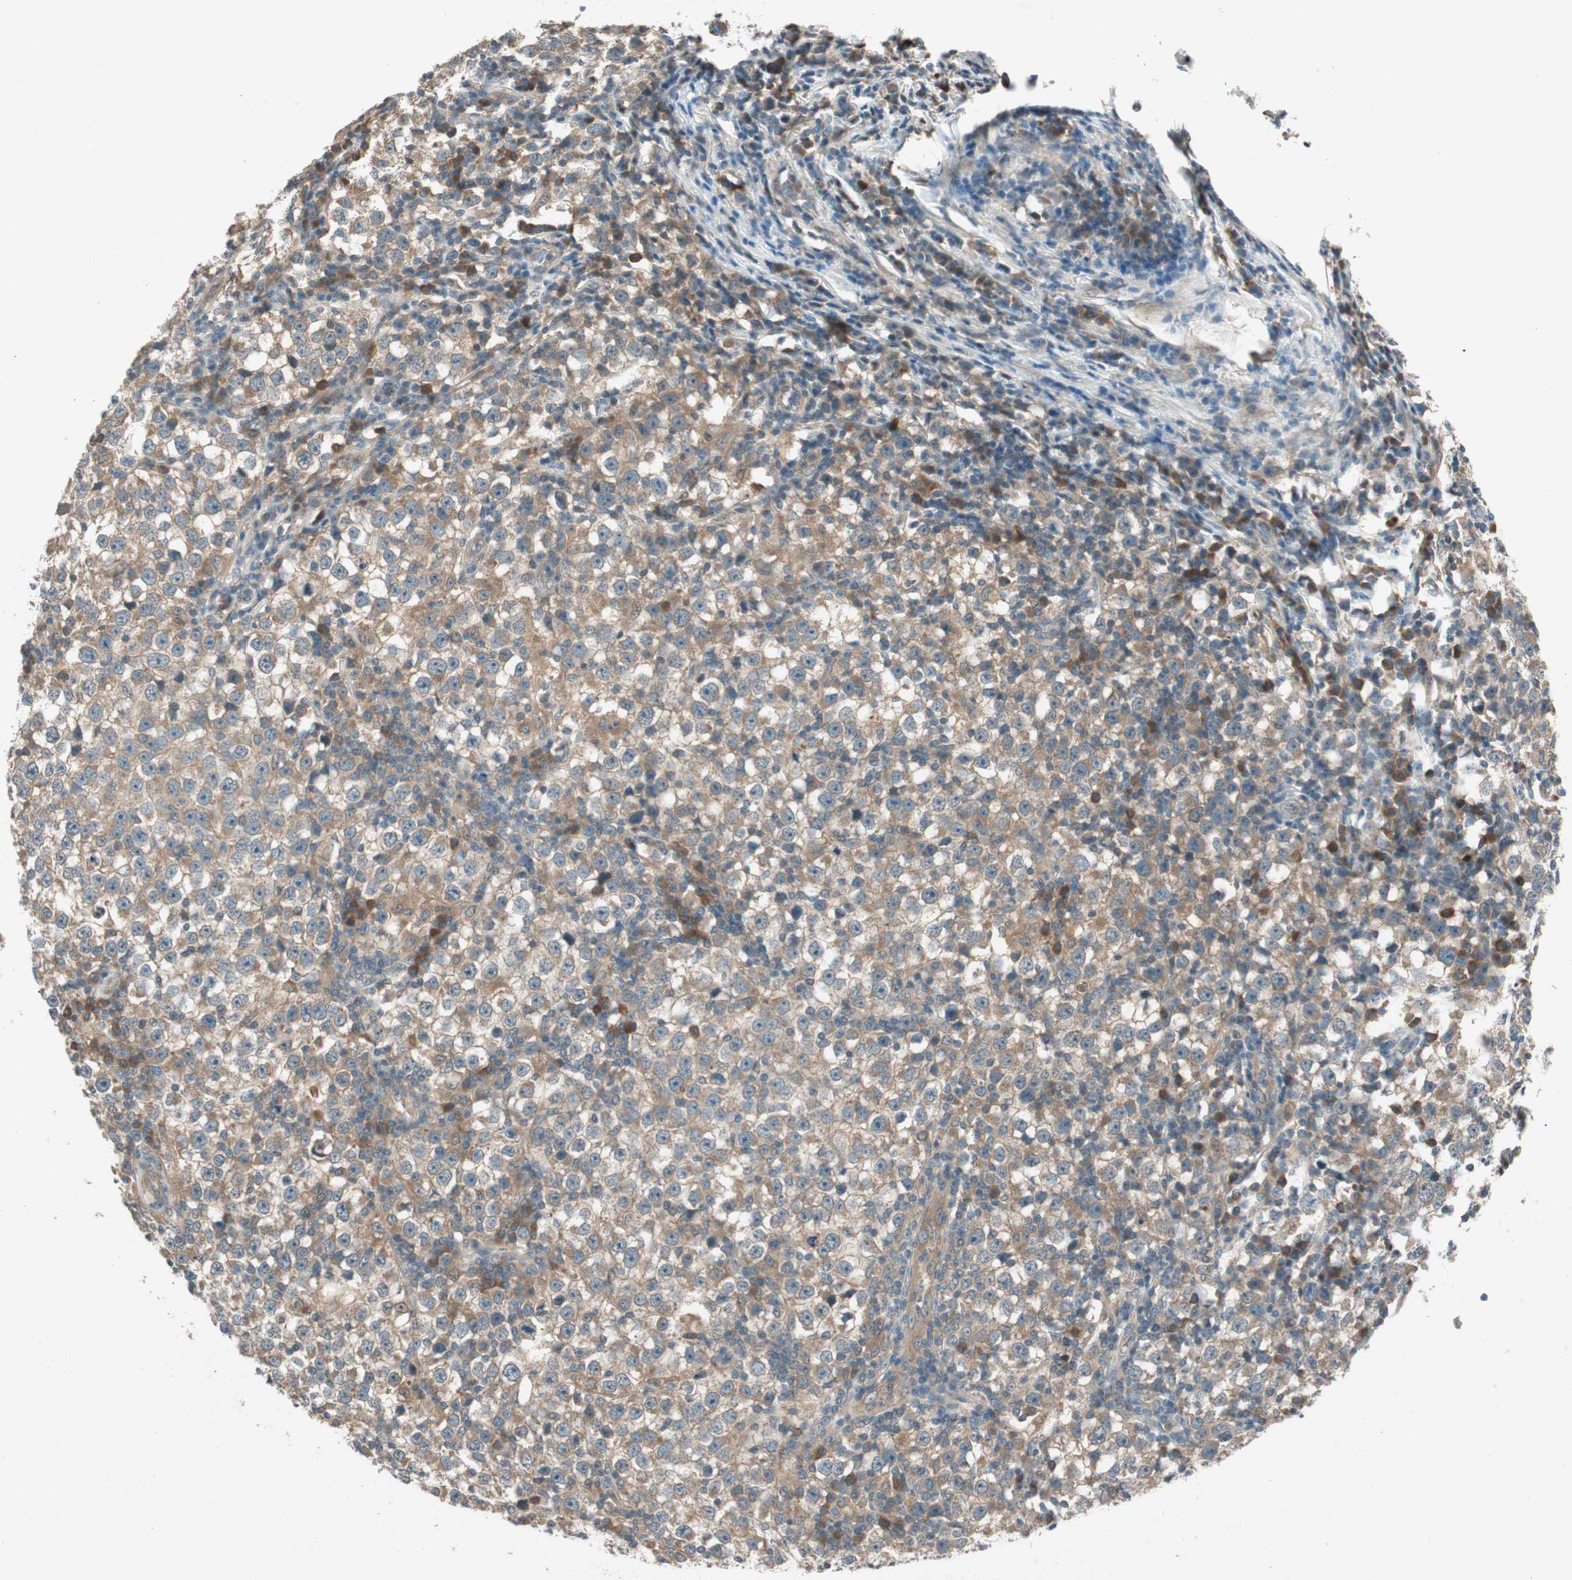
{"staining": {"intensity": "moderate", "quantity": ">75%", "location": "cytoplasmic/membranous"}, "tissue": "testis cancer", "cell_type": "Tumor cells", "image_type": "cancer", "snomed": [{"axis": "morphology", "description": "Seminoma, NOS"}, {"axis": "topography", "description": "Testis"}], "caption": "A brown stain labels moderate cytoplasmic/membranous expression of a protein in testis cancer tumor cells.", "gene": "NCLN", "patient": {"sex": "male", "age": 65}}